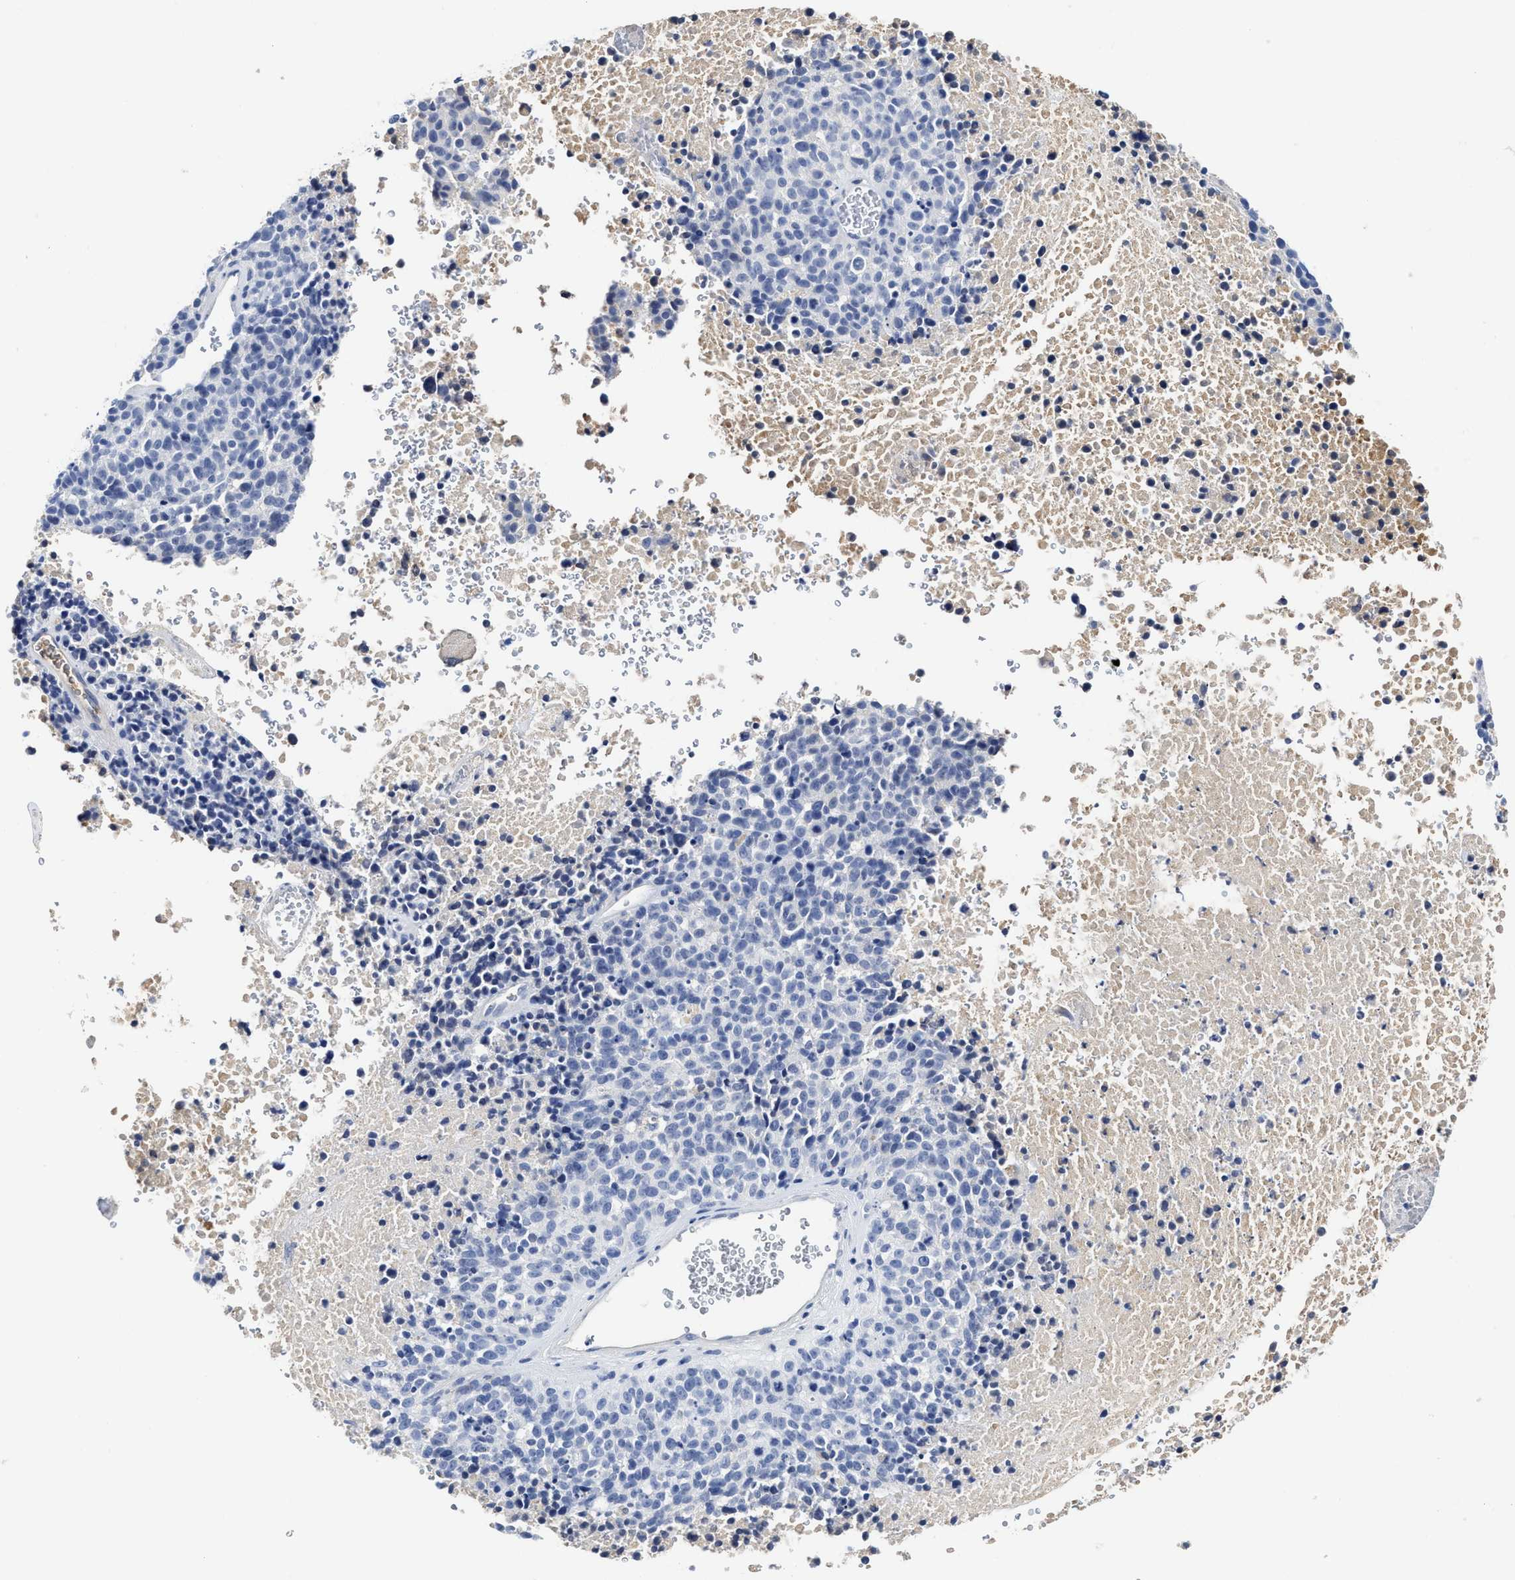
{"staining": {"intensity": "negative", "quantity": "none", "location": "none"}, "tissue": "melanoma", "cell_type": "Tumor cells", "image_type": "cancer", "snomed": [{"axis": "morphology", "description": "Malignant melanoma, Metastatic site"}, {"axis": "topography", "description": "Cerebral cortex"}], "caption": "DAB immunohistochemical staining of melanoma demonstrates no significant expression in tumor cells.", "gene": "C2", "patient": {"sex": "female", "age": 52}}